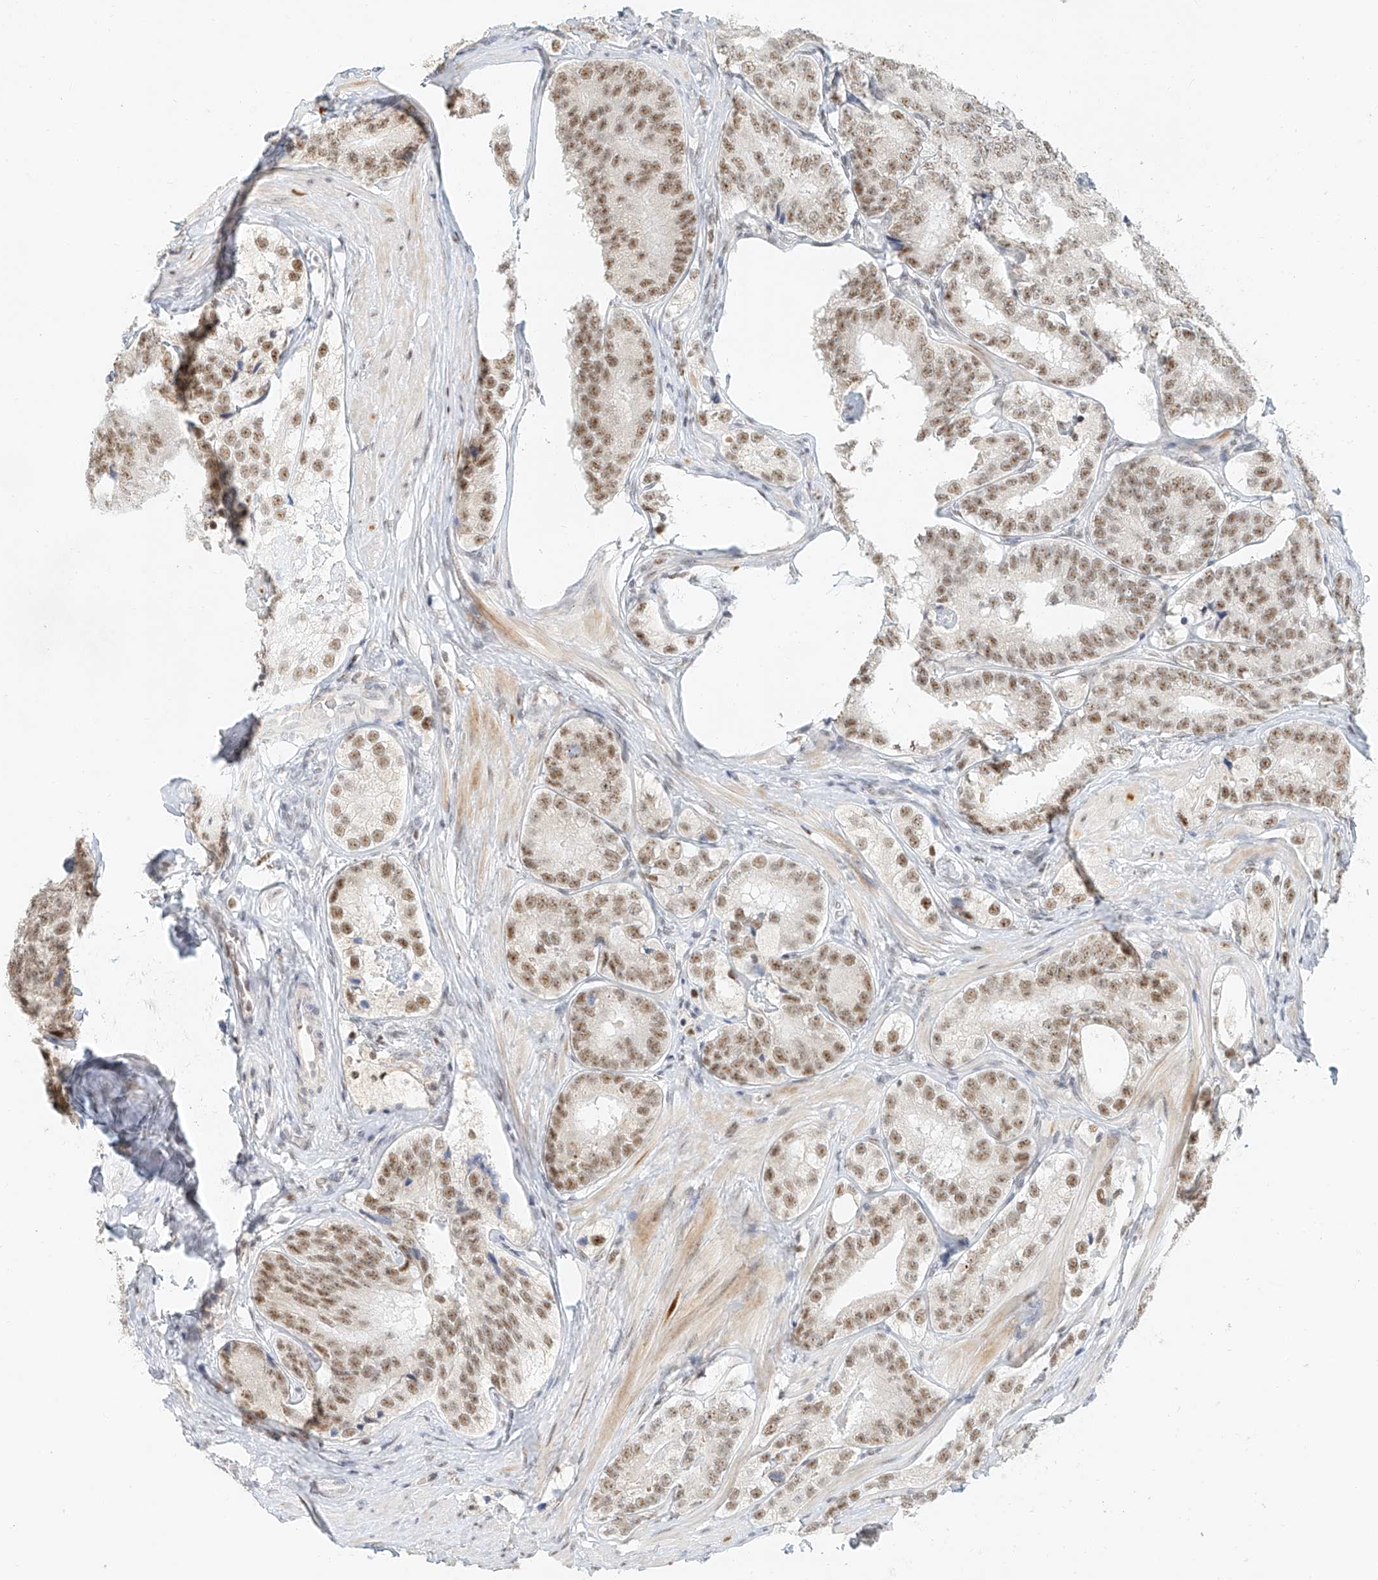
{"staining": {"intensity": "moderate", "quantity": ">75%", "location": "nuclear"}, "tissue": "prostate cancer", "cell_type": "Tumor cells", "image_type": "cancer", "snomed": [{"axis": "morphology", "description": "Adenocarcinoma, High grade"}, {"axis": "topography", "description": "Prostate"}], "caption": "Immunohistochemical staining of human high-grade adenocarcinoma (prostate) reveals moderate nuclear protein positivity in approximately >75% of tumor cells.", "gene": "CXorf58", "patient": {"sex": "male", "age": 56}}